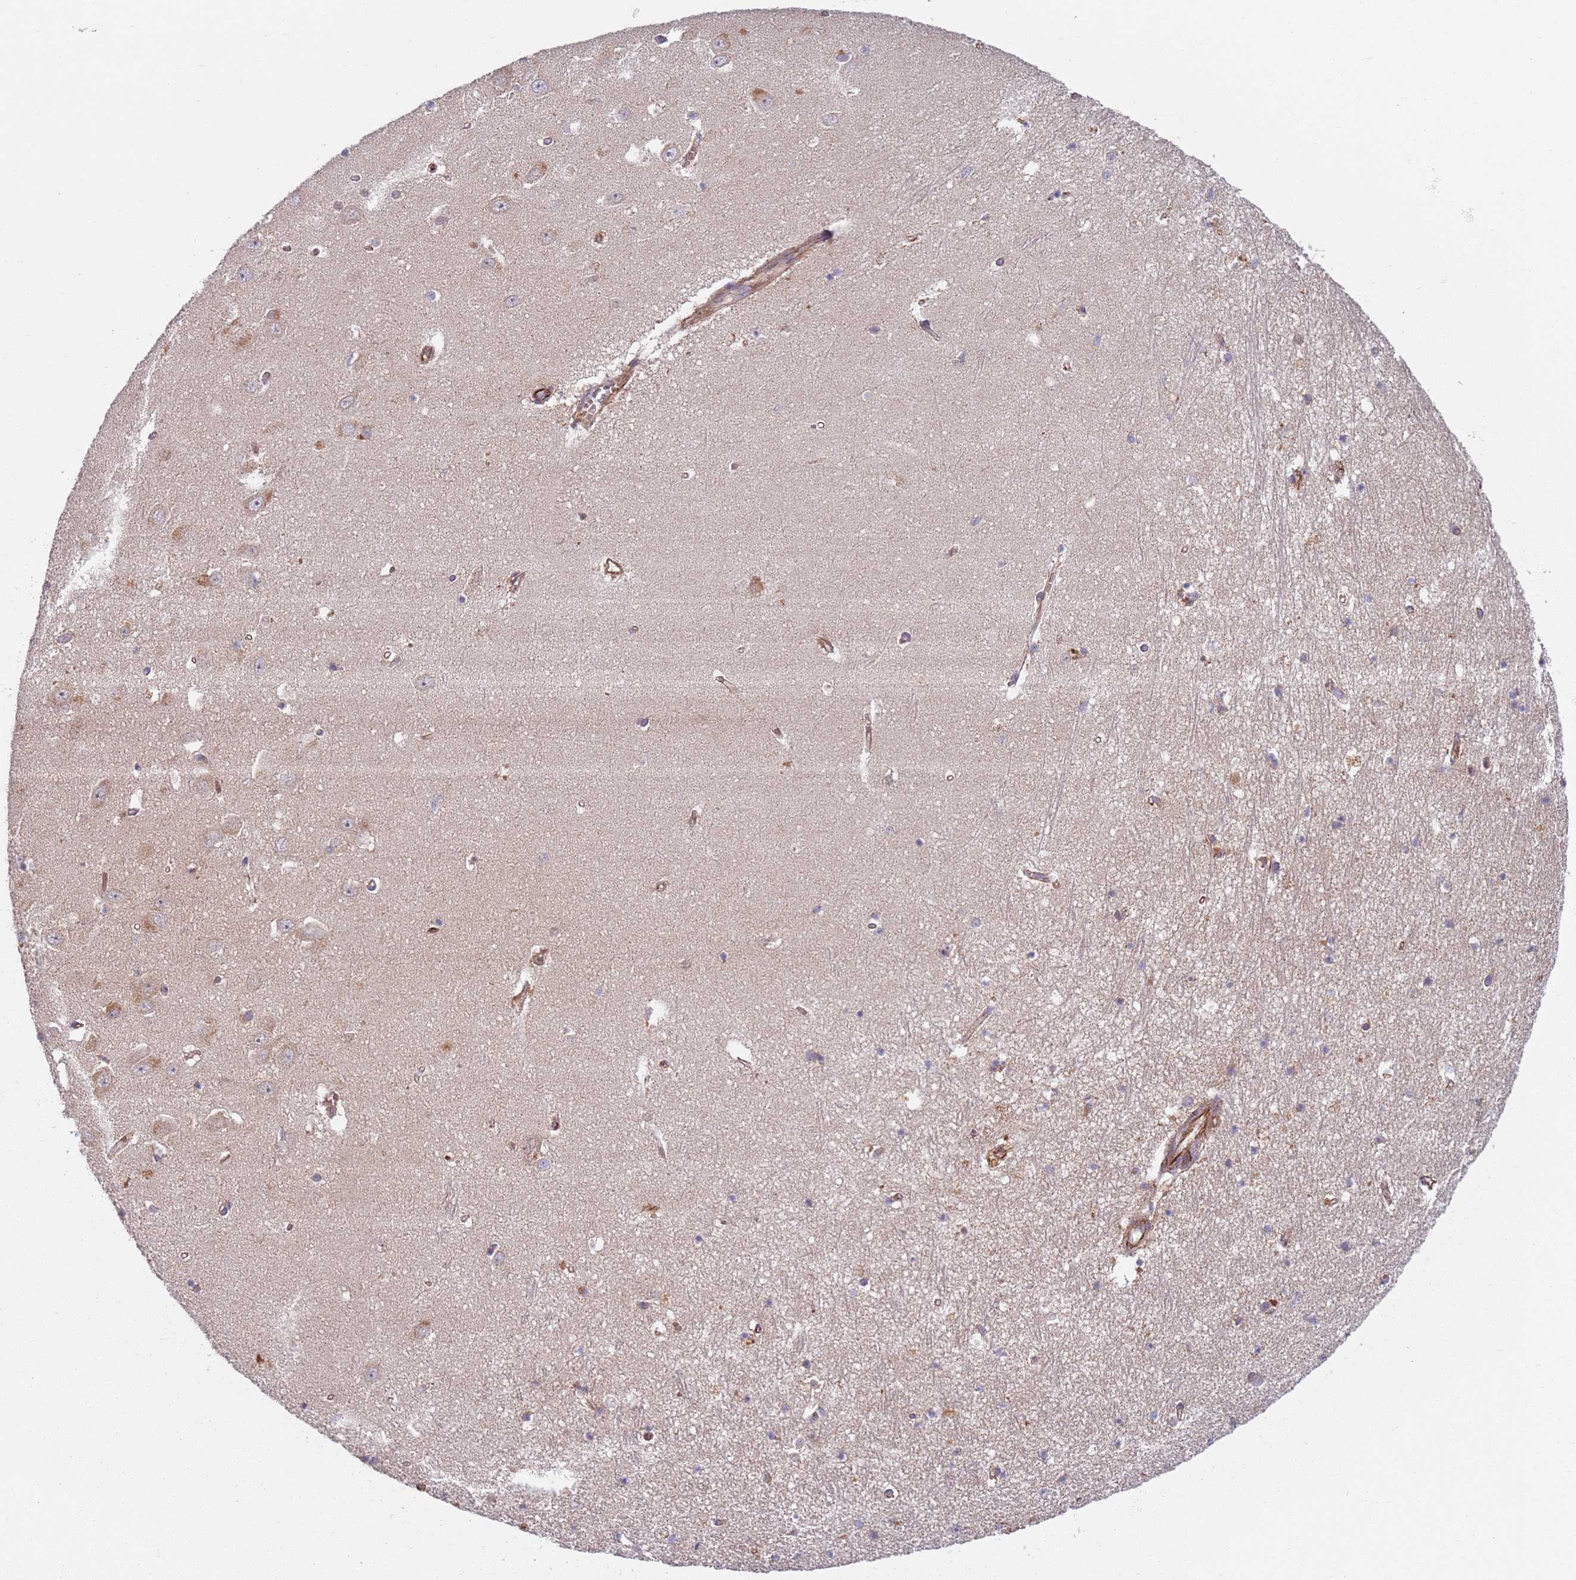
{"staining": {"intensity": "weak", "quantity": "<25%", "location": "cytoplasmic/membranous"}, "tissue": "hippocampus", "cell_type": "Glial cells", "image_type": "normal", "snomed": [{"axis": "morphology", "description": "Normal tissue, NOS"}, {"axis": "topography", "description": "Hippocampus"}], "caption": "Hippocampus stained for a protein using immunohistochemistry (IHC) displays no positivity glial cells.", "gene": "SNAPIN", "patient": {"sex": "female", "age": 64}}